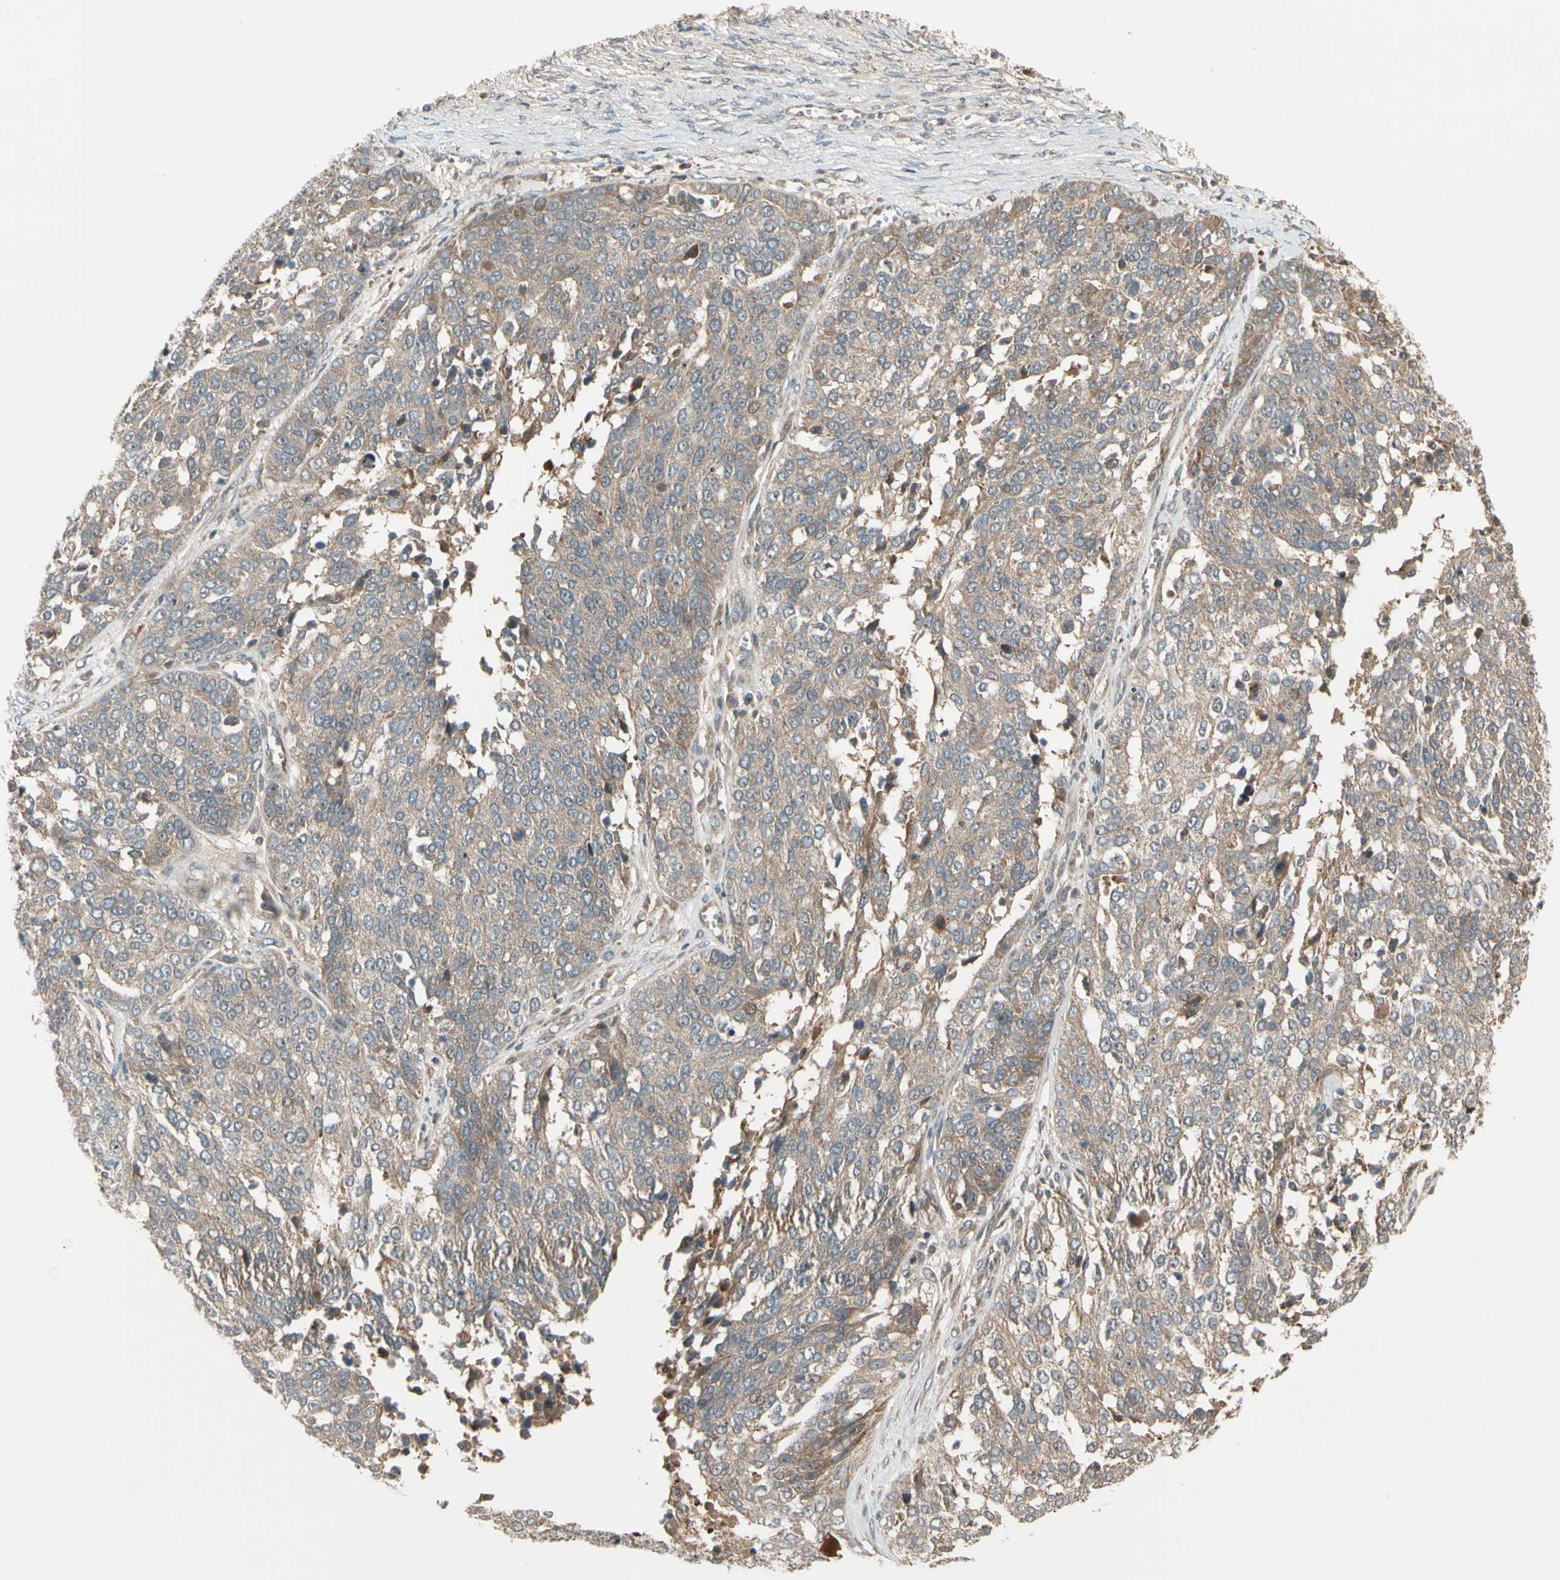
{"staining": {"intensity": "weak", "quantity": ">75%", "location": "cytoplasmic/membranous"}, "tissue": "ovarian cancer", "cell_type": "Tumor cells", "image_type": "cancer", "snomed": [{"axis": "morphology", "description": "Cystadenocarcinoma, serous, NOS"}, {"axis": "topography", "description": "Ovary"}], "caption": "Protein expression analysis of human ovarian serous cystadenocarcinoma reveals weak cytoplasmic/membranous expression in approximately >75% of tumor cells.", "gene": "ACVR1C", "patient": {"sex": "female", "age": 44}}